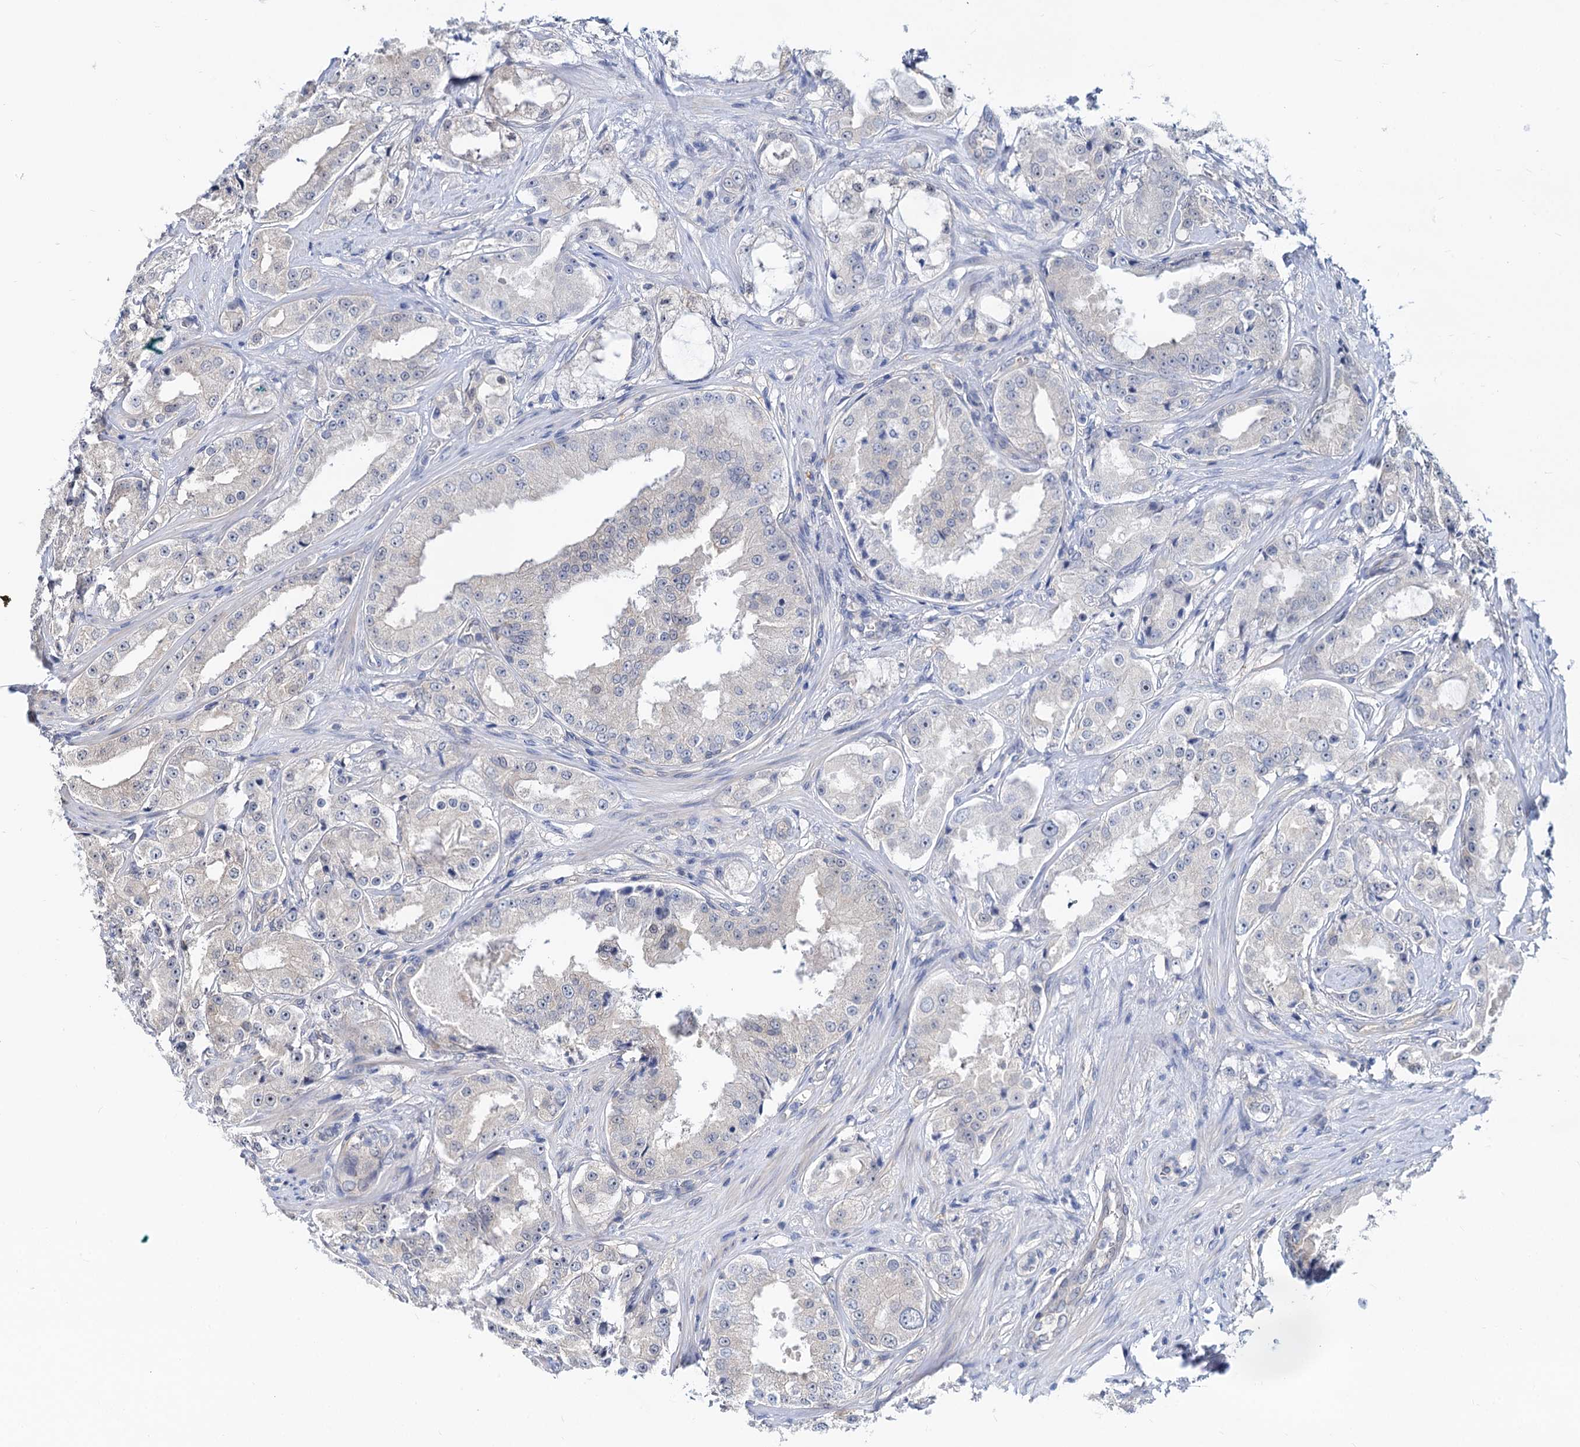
{"staining": {"intensity": "negative", "quantity": "none", "location": "none"}, "tissue": "prostate cancer", "cell_type": "Tumor cells", "image_type": "cancer", "snomed": [{"axis": "morphology", "description": "Adenocarcinoma, High grade"}, {"axis": "topography", "description": "Prostate"}], "caption": "Immunohistochemistry (IHC) of prostate cancer (adenocarcinoma (high-grade)) shows no positivity in tumor cells. Nuclei are stained in blue.", "gene": "SNX15", "patient": {"sex": "male", "age": 73}}